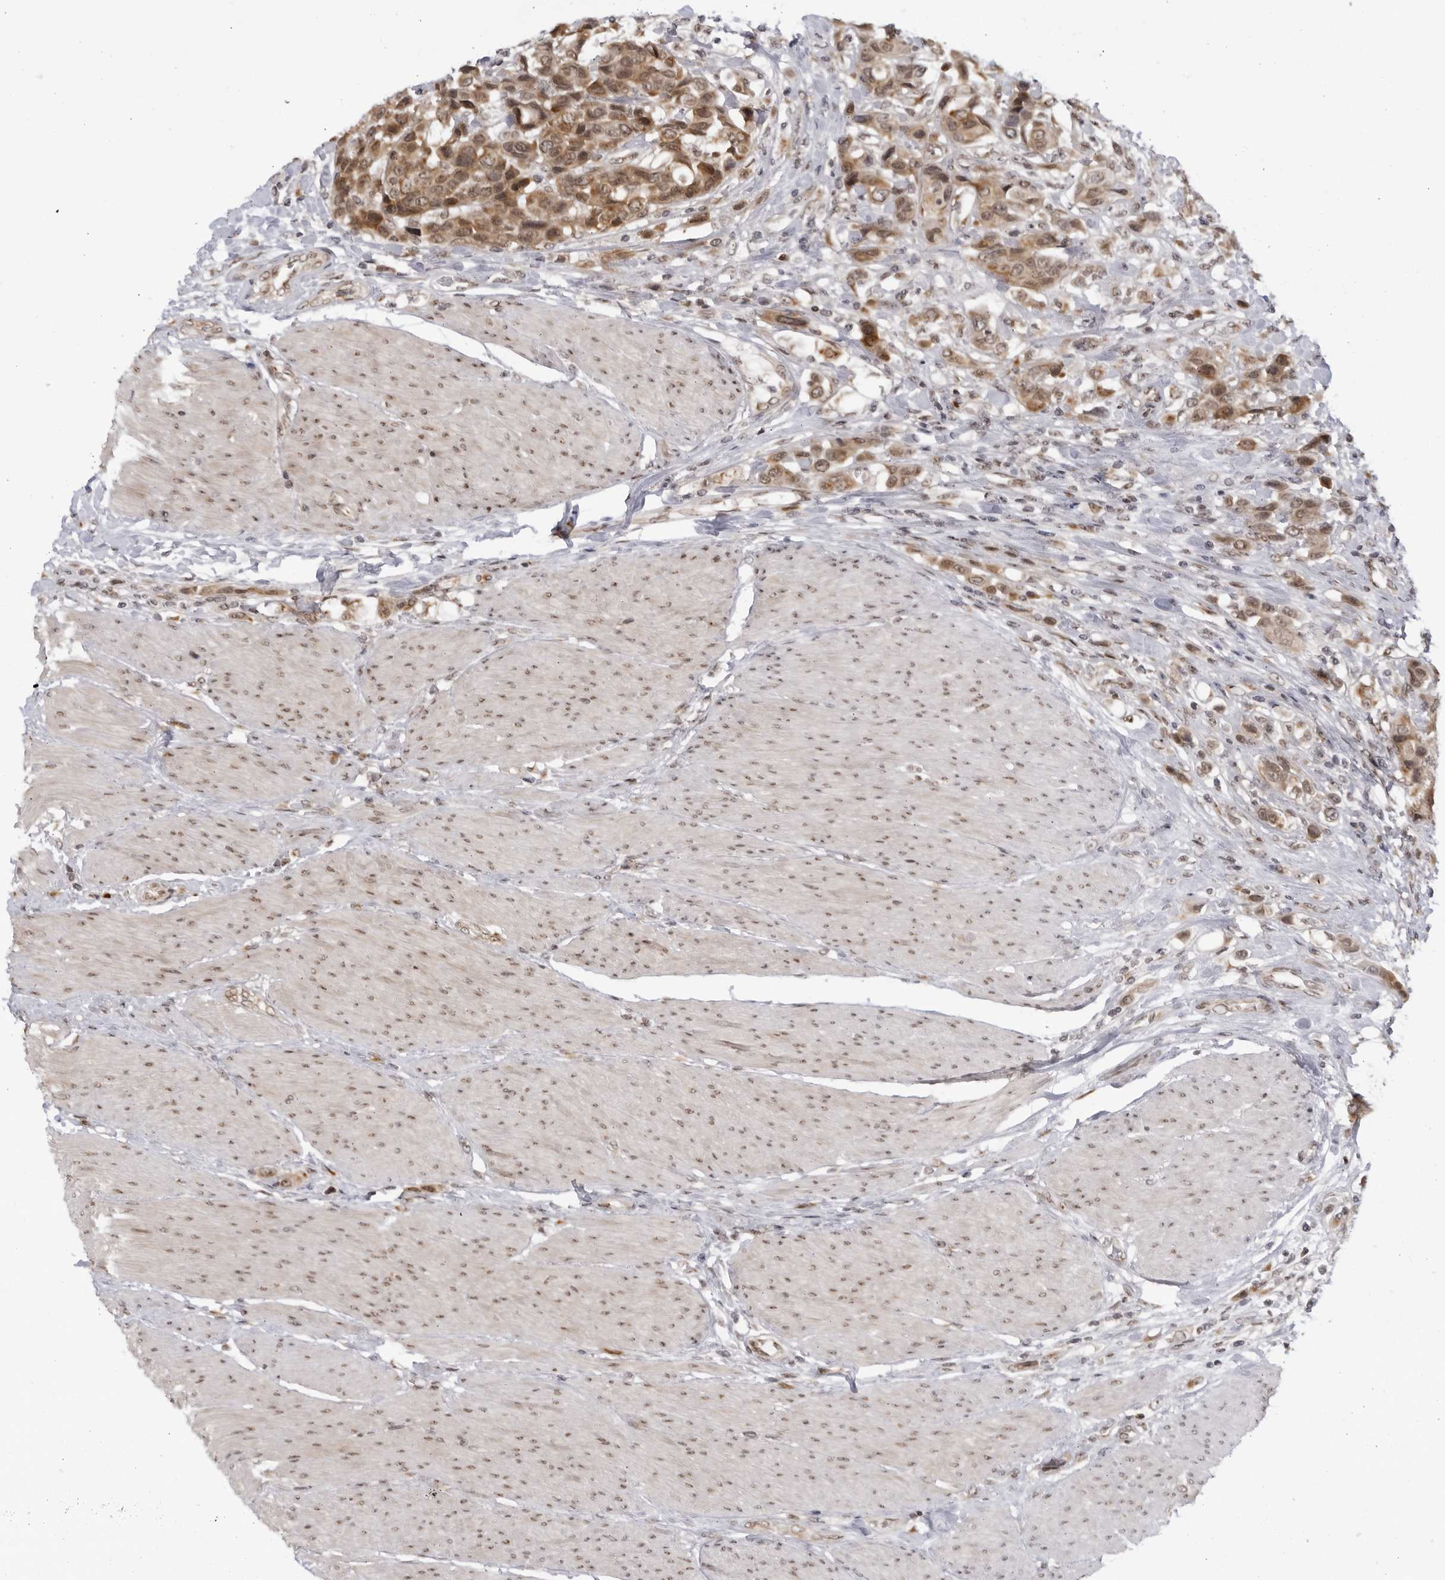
{"staining": {"intensity": "moderate", "quantity": ">75%", "location": "cytoplasmic/membranous,nuclear"}, "tissue": "urothelial cancer", "cell_type": "Tumor cells", "image_type": "cancer", "snomed": [{"axis": "morphology", "description": "Urothelial carcinoma, High grade"}, {"axis": "topography", "description": "Urinary bladder"}], "caption": "This is a histology image of immunohistochemistry (IHC) staining of urothelial cancer, which shows moderate staining in the cytoplasmic/membranous and nuclear of tumor cells.", "gene": "RASGEF1C", "patient": {"sex": "male", "age": 50}}